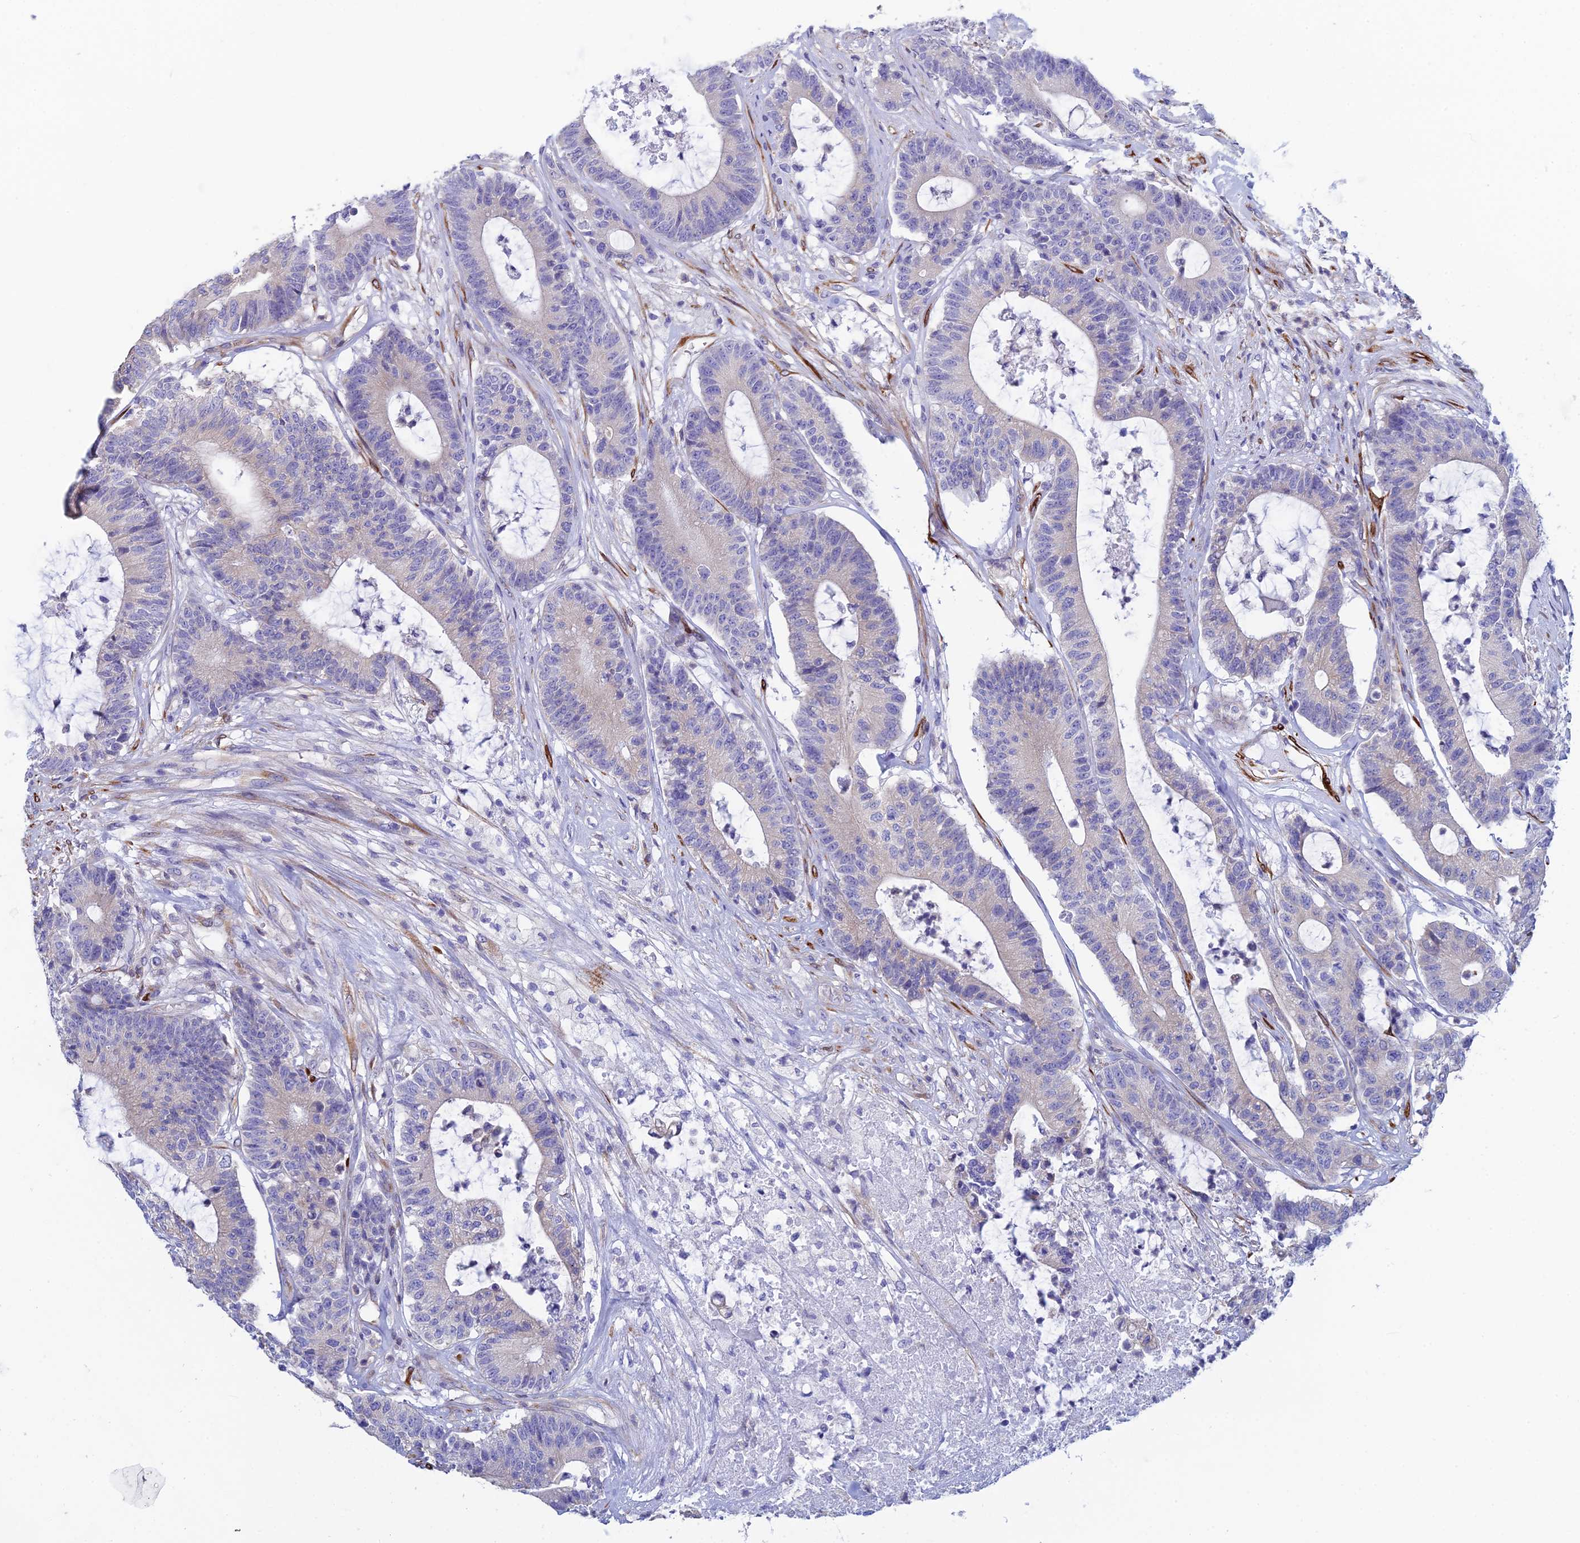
{"staining": {"intensity": "negative", "quantity": "none", "location": "none"}, "tissue": "colorectal cancer", "cell_type": "Tumor cells", "image_type": "cancer", "snomed": [{"axis": "morphology", "description": "Adenocarcinoma, NOS"}, {"axis": "topography", "description": "Colon"}], "caption": "IHC image of human colorectal cancer (adenocarcinoma) stained for a protein (brown), which shows no positivity in tumor cells.", "gene": "PCDHA8", "patient": {"sex": "female", "age": 84}}